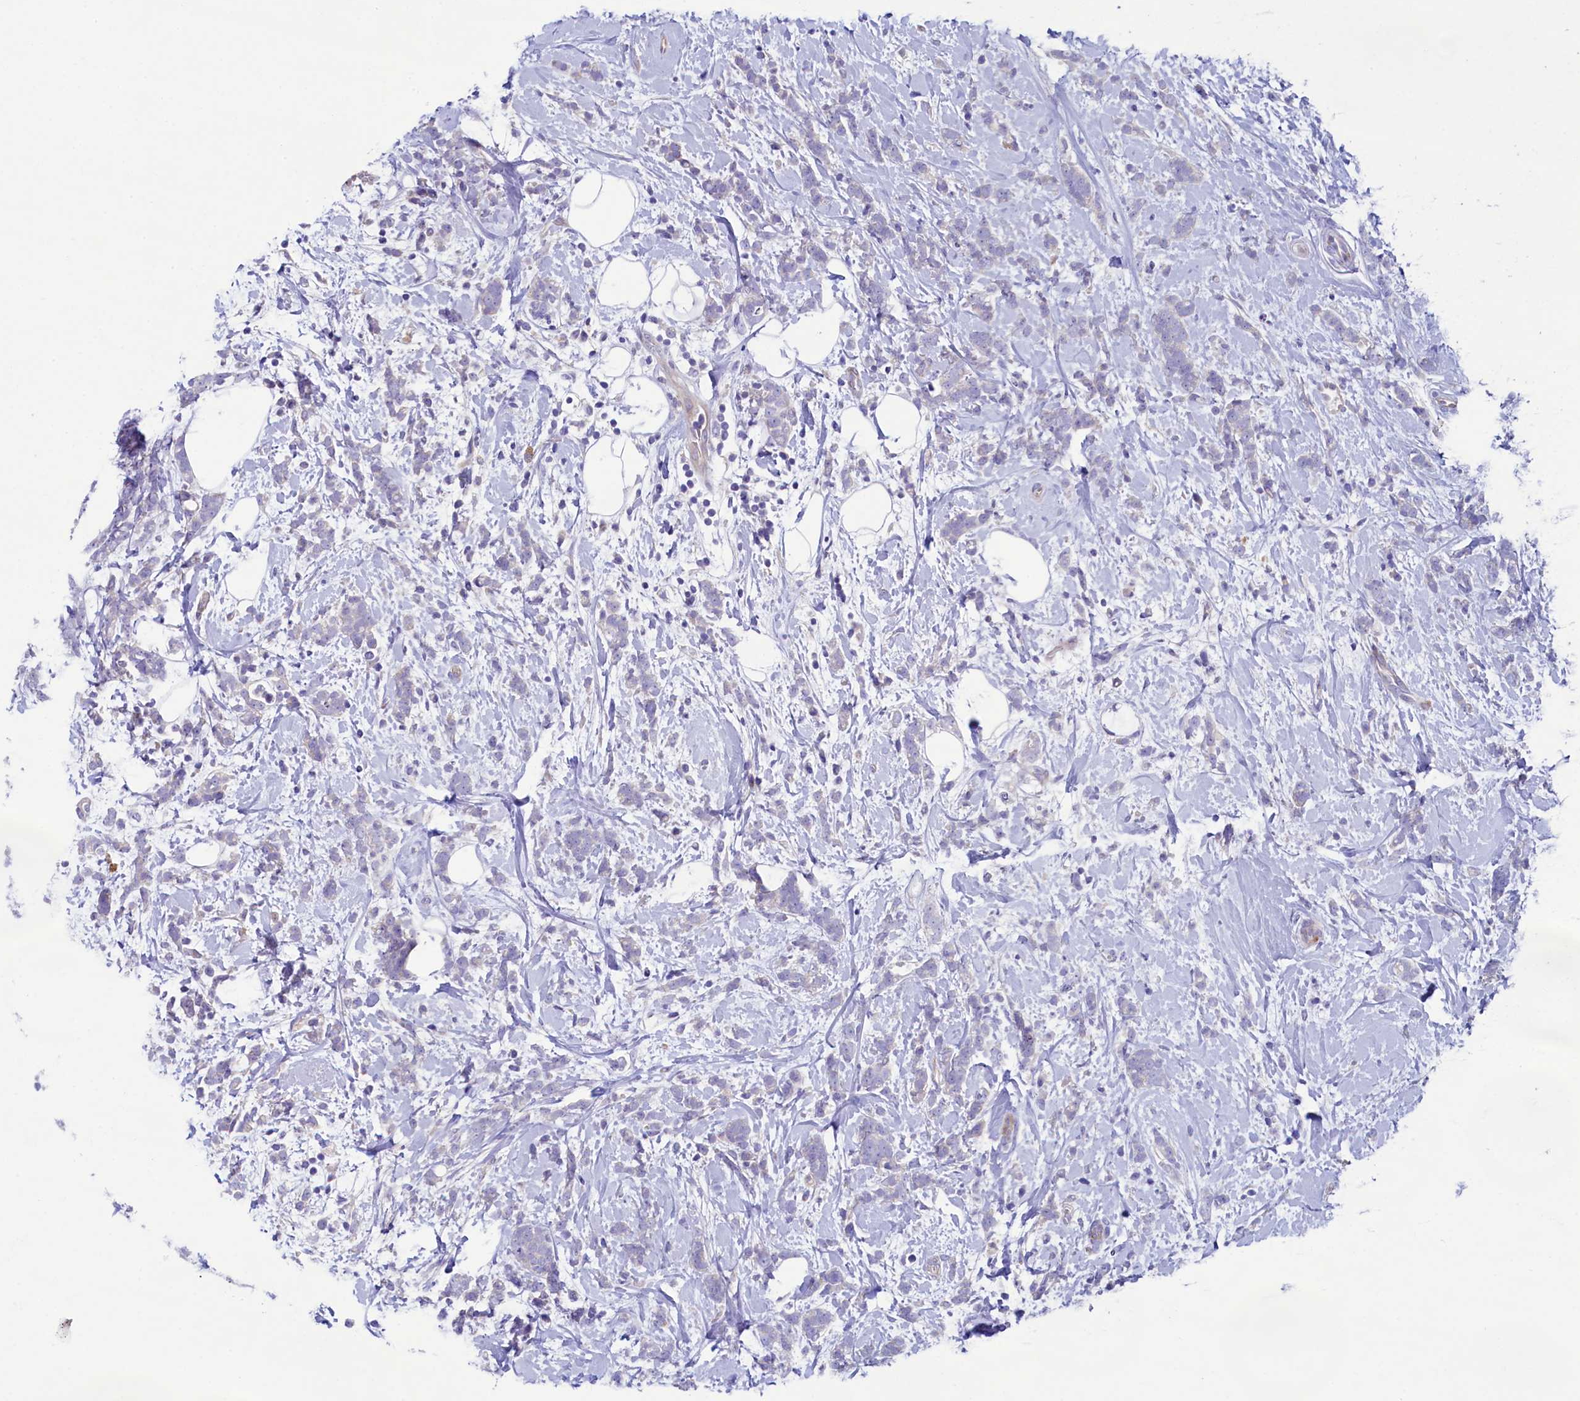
{"staining": {"intensity": "weak", "quantity": "25%-75%", "location": "cytoplasmic/membranous"}, "tissue": "breast cancer", "cell_type": "Tumor cells", "image_type": "cancer", "snomed": [{"axis": "morphology", "description": "Lobular carcinoma"}, {"axis": "topography", "description": "Breast"}], "caption": "Immunohistochemistry (DAB) staining of lobular carcinoma (breast) demonstrates weak cytoplasmic/membranous protein positivity in about 25%-75% of tumor cells. (brown staining indicates protein expression, while blue staining denotes nuclei).", "gene": "KRBOX5", "patient": {"sex": "female", "age": 58}}